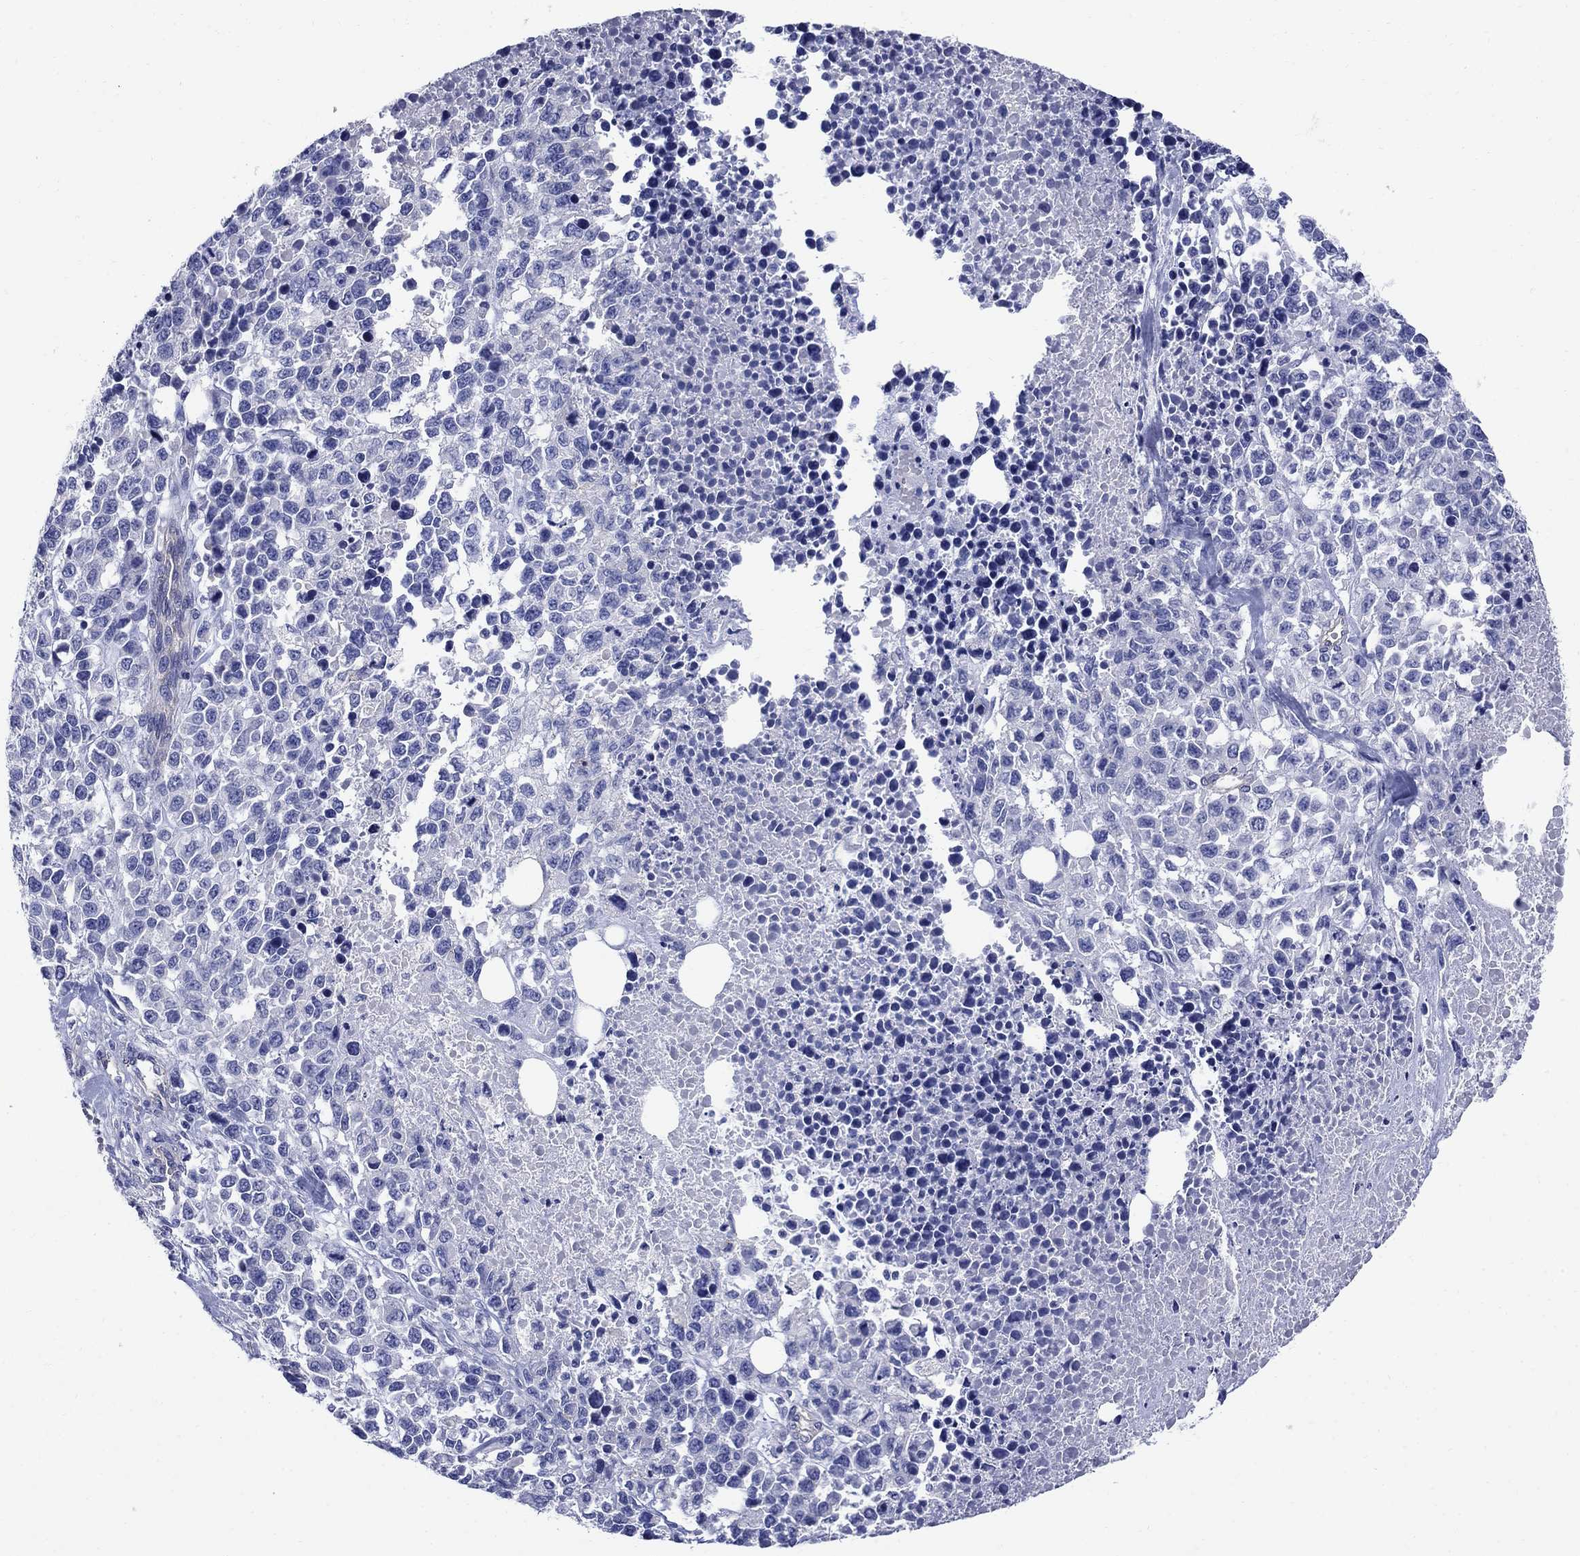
{"staining": {"intensity": "negative", "quantity": "none", "location": "none"}, "tissue": "melanoma", "cell_type": "Tumor cells", "image_type": "cancer", "snomed": [{"axis": "morphology", "description": "Malignant melanoma, Metastatic site"}, {"axis": "topography", "description": "Skin"}], "caption": "A high-resolution photomicrograph shows immunohistochemistry (IHC) staining of melanoma, which displays no significant staining in tumor cells. (DAB immunohistochemistry (IHC) with hematoxylin counter stain).", "gene": "SMCP", "patient": {"sex": "male", "age": 84}}